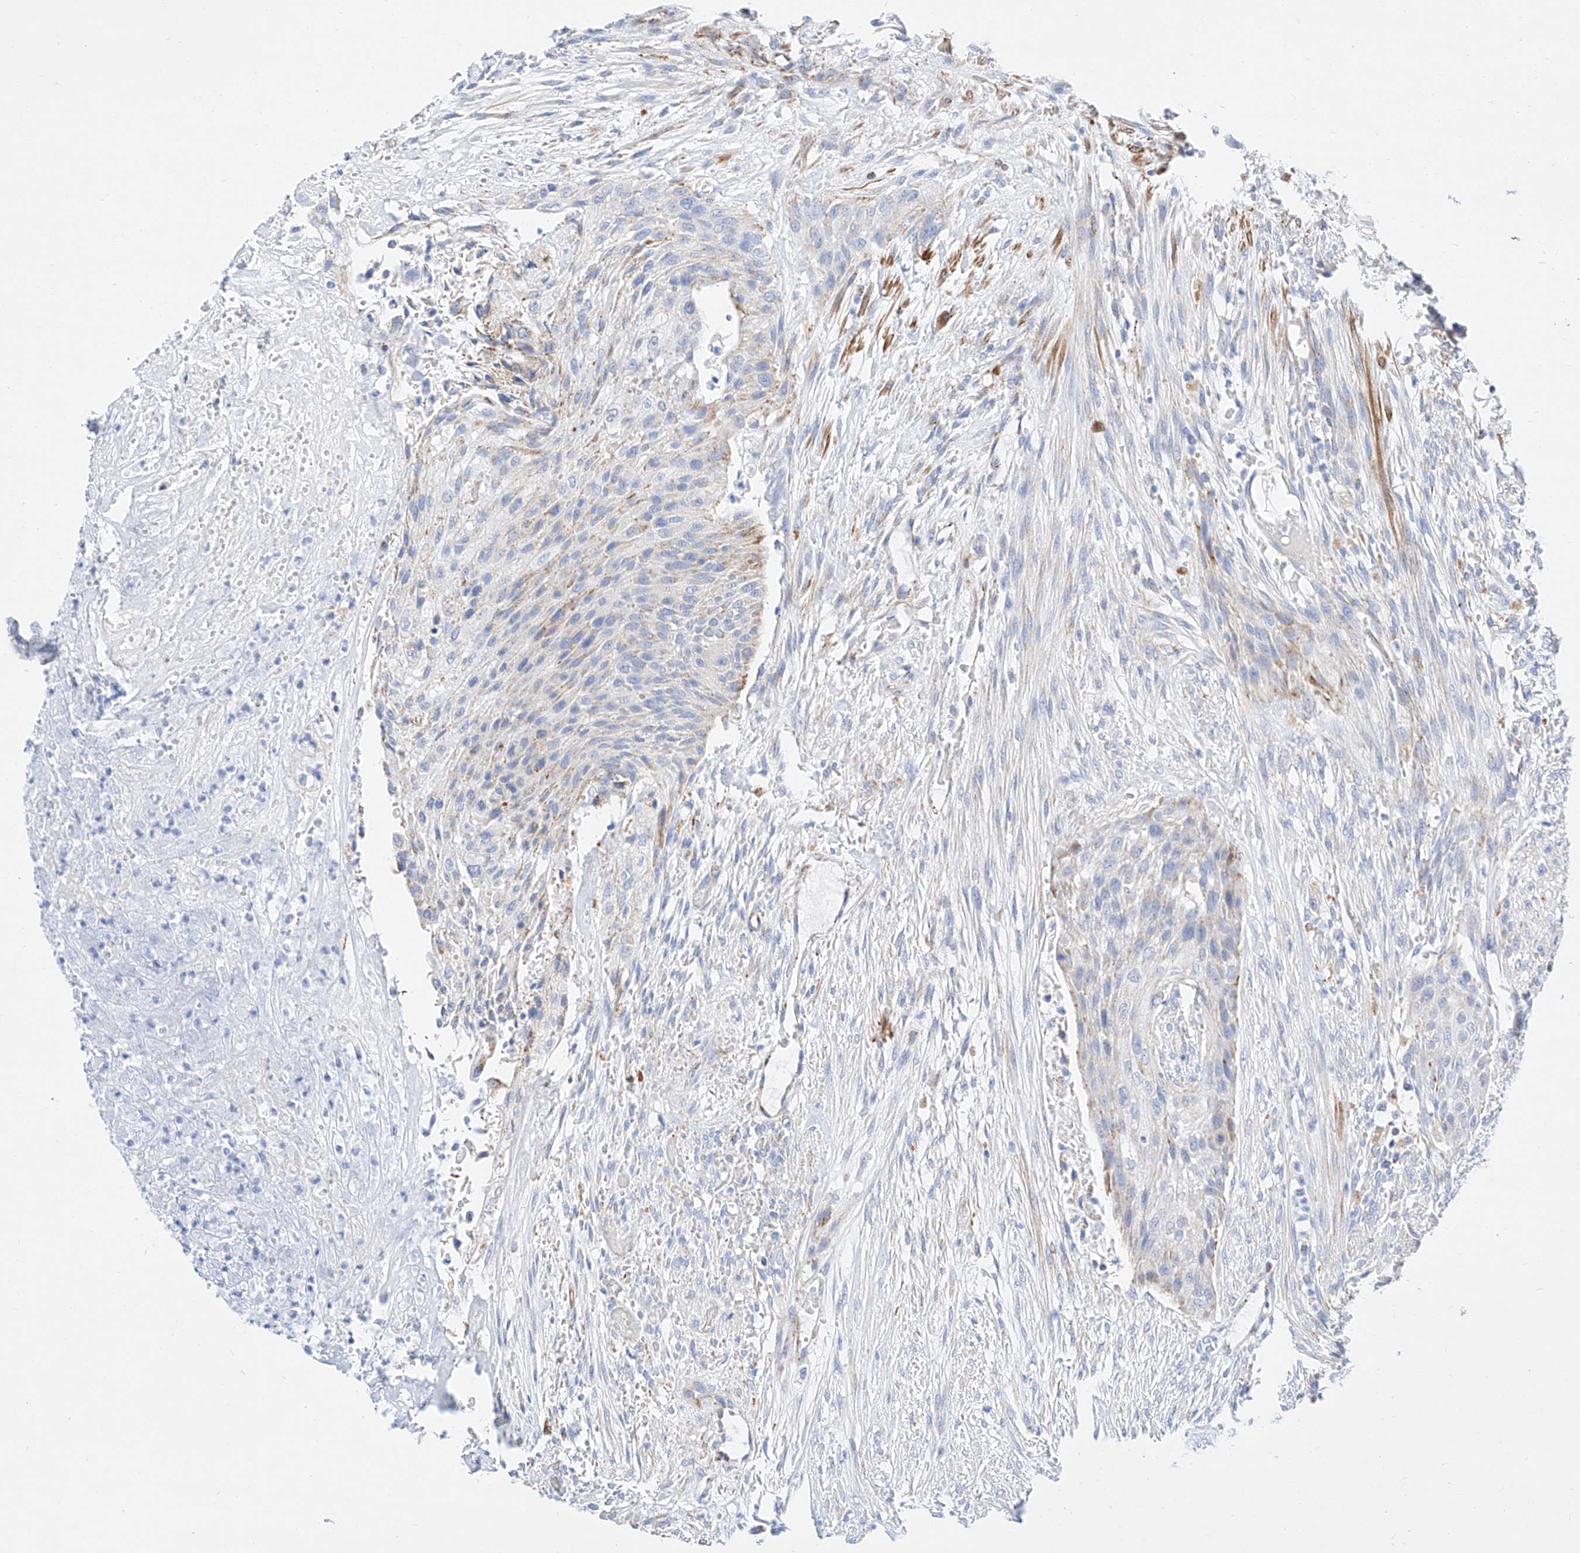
{"staining": {"intensity": "negative", "quantity": "none", "location": "none"}, "tissue": "urothelial cancer", "cell_type": "Tumor cells", "image_type": "cancer", "snomed": [{"axis": "morphology", "description": "Urothelial carcinoma, High grade"}, {"axis": "topography", "description": "Urinary bladder"}], "caption": "Immunohistochemistry (IHC) photomicrograph of human urothelial carcinoma (high-grade) stained for a protein (brown), which reveals no positivity in tumor cells.", "gene": "C6orf62", "patient": {"sex": "male", "age": 35}}